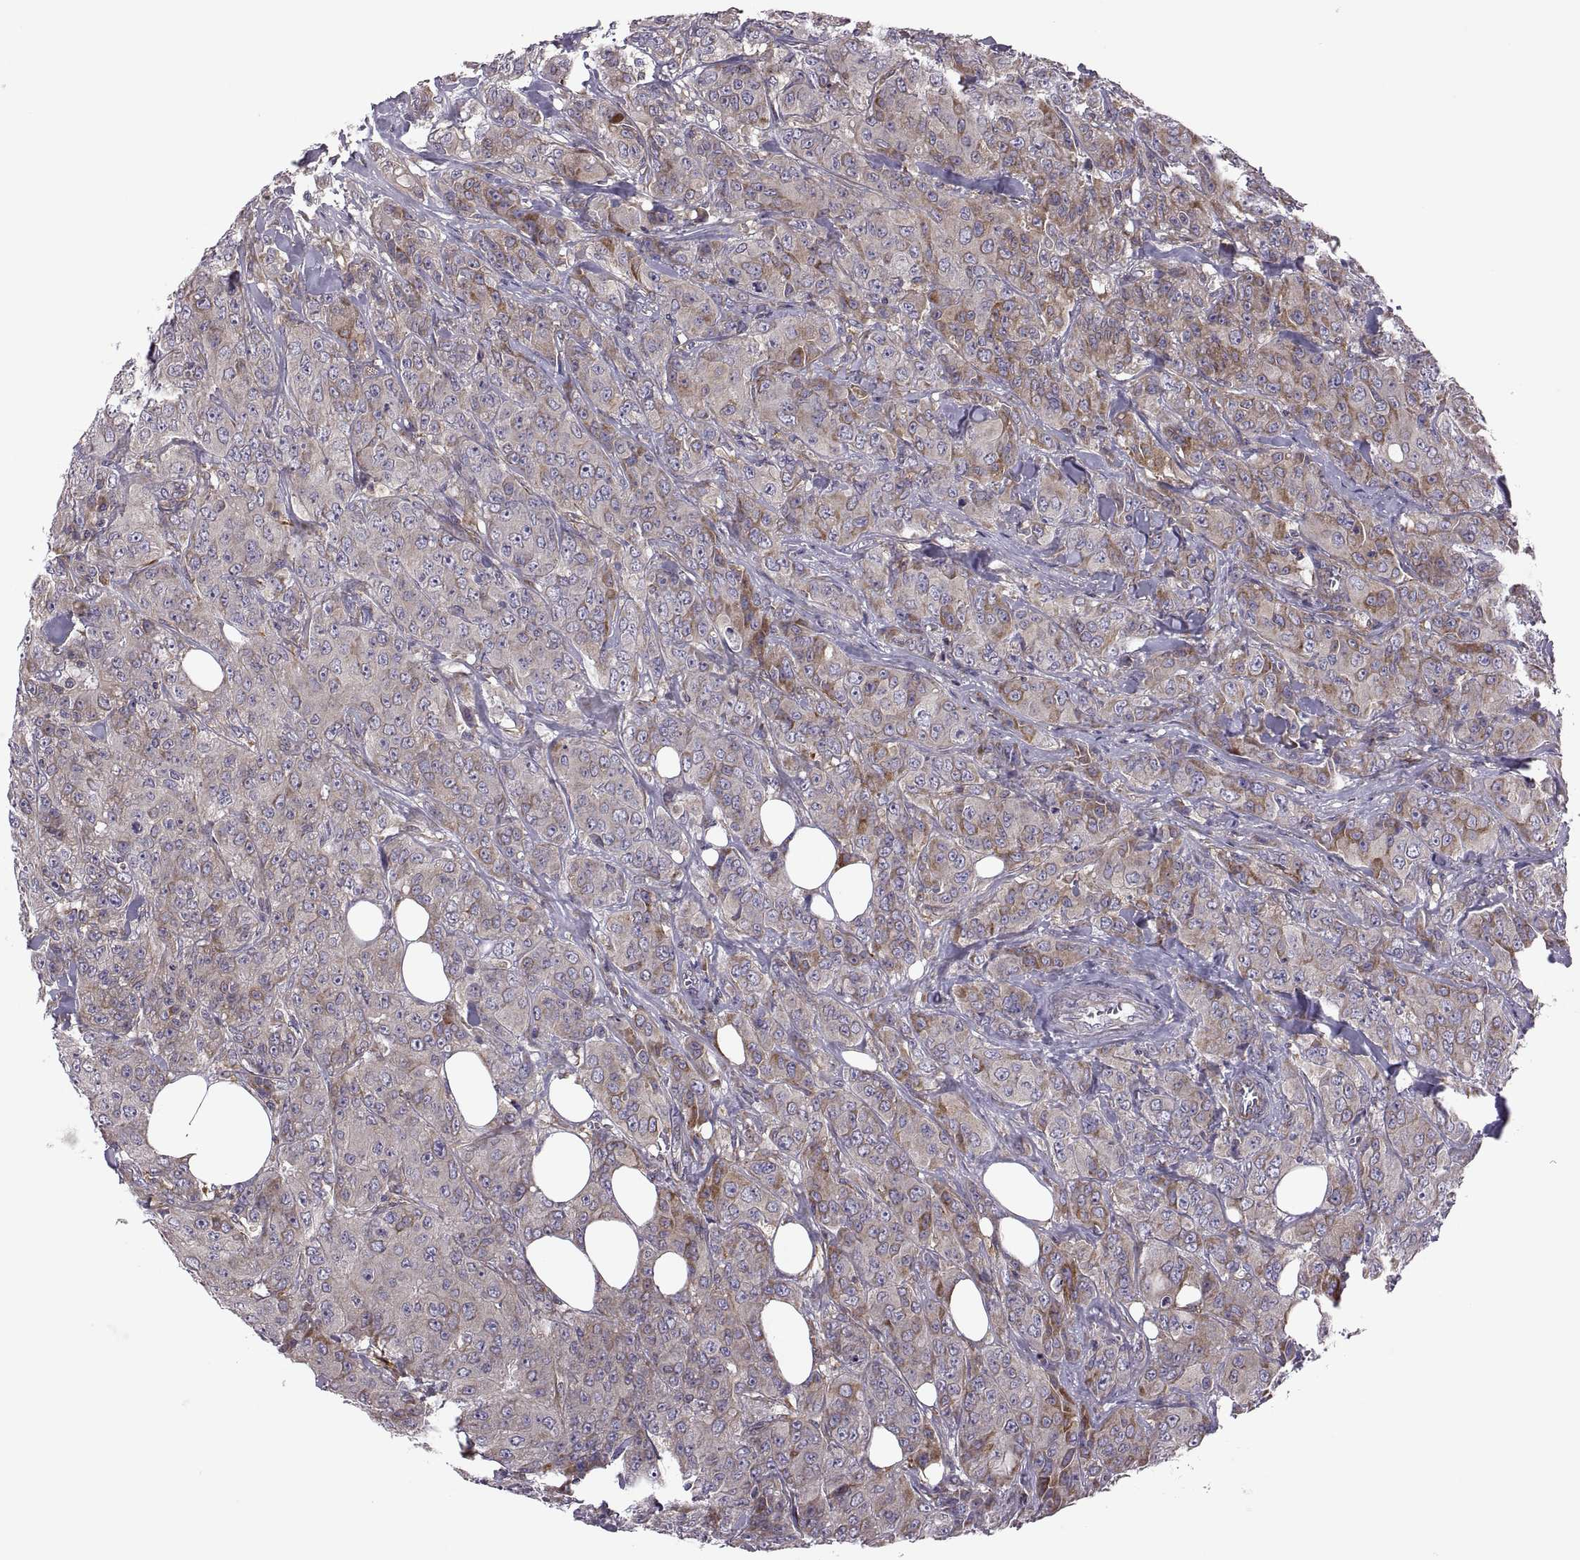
{"staining": {"intensity": "moderate", "quantity": "25%-75%", "location": "cytoplasmic/membranous"}, "tissue": "breast cancer", "cell_type": "Tumor cells", "image_type": "cancer", "snomed": [{"axis": "morphology", "description": "Duct carcinoma"}, {"axis": "topography", "description": "Breast"}], "caption": "Human breast cancer (intraductal carcinoma) stained for a protein (brown) displays moderate cytoplasmic/membranous positive expression in approximately 25%-75% of tumor cells.", "gene": "SPATA32", "patient": {"sex": "female", "age": 43}}